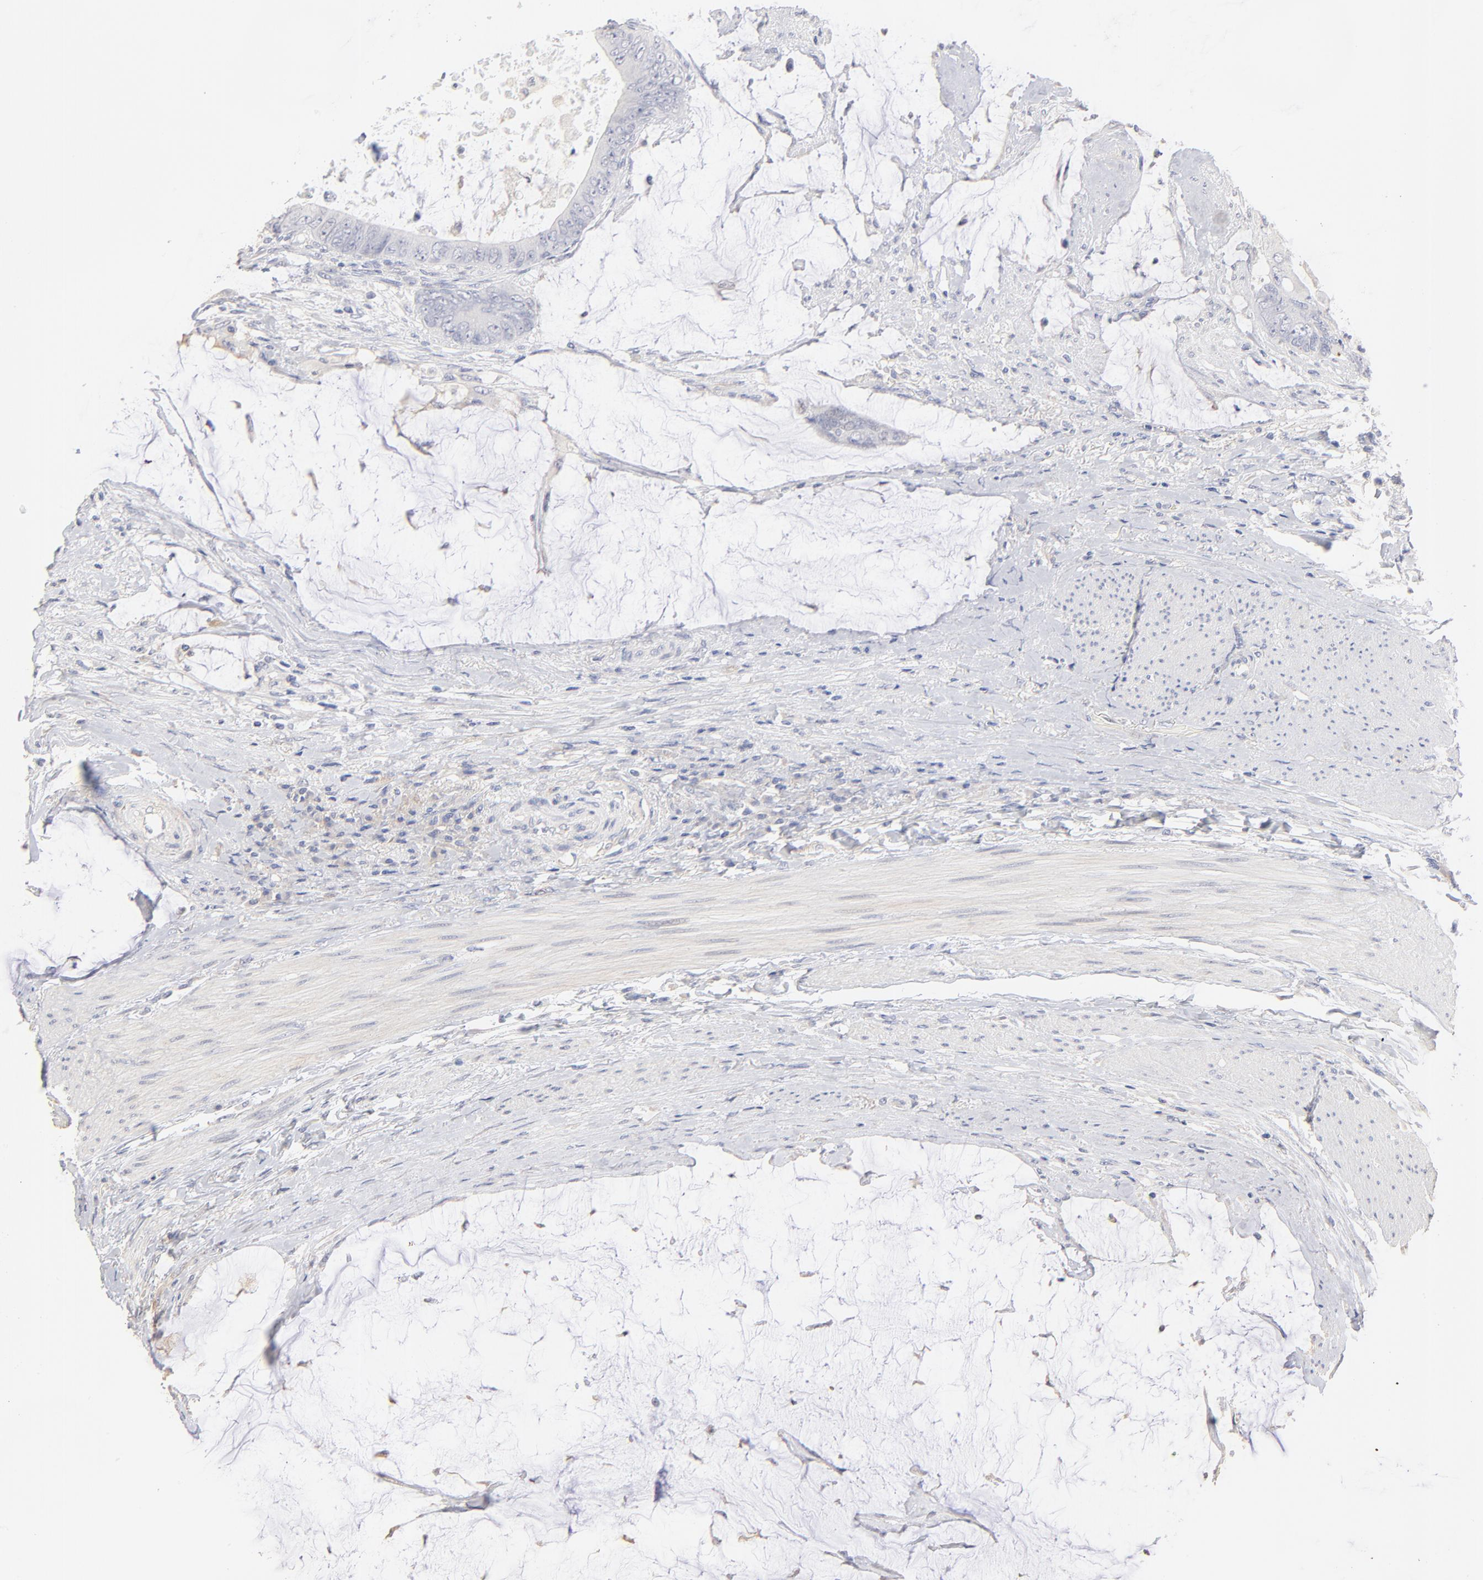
{"staining": {"intensity": "negative", "quantity": "none", "location": "none"}, "tissue": "colorectal cancer", "cell_type": "Tumor cells", "image_type": "cancer", "snomed": [{"axis": "morphology", "description": "Normal tissue, NOS"}, {"axis": "morphology", "description": "Adenocarcinoma, NOS"}, {"axis": "topography", "description": "Rectum"}, {"axis": "topography", "description": "Peripheral nerve tissue"}], "caption": "The immunohistochemistry photomicrograph has no significant positivity in tumor cells of colorectal cancer (adenocarcinoma) tissue.", "gene": "ITGA8", "patient": {"sex": "female", "age": 77}}